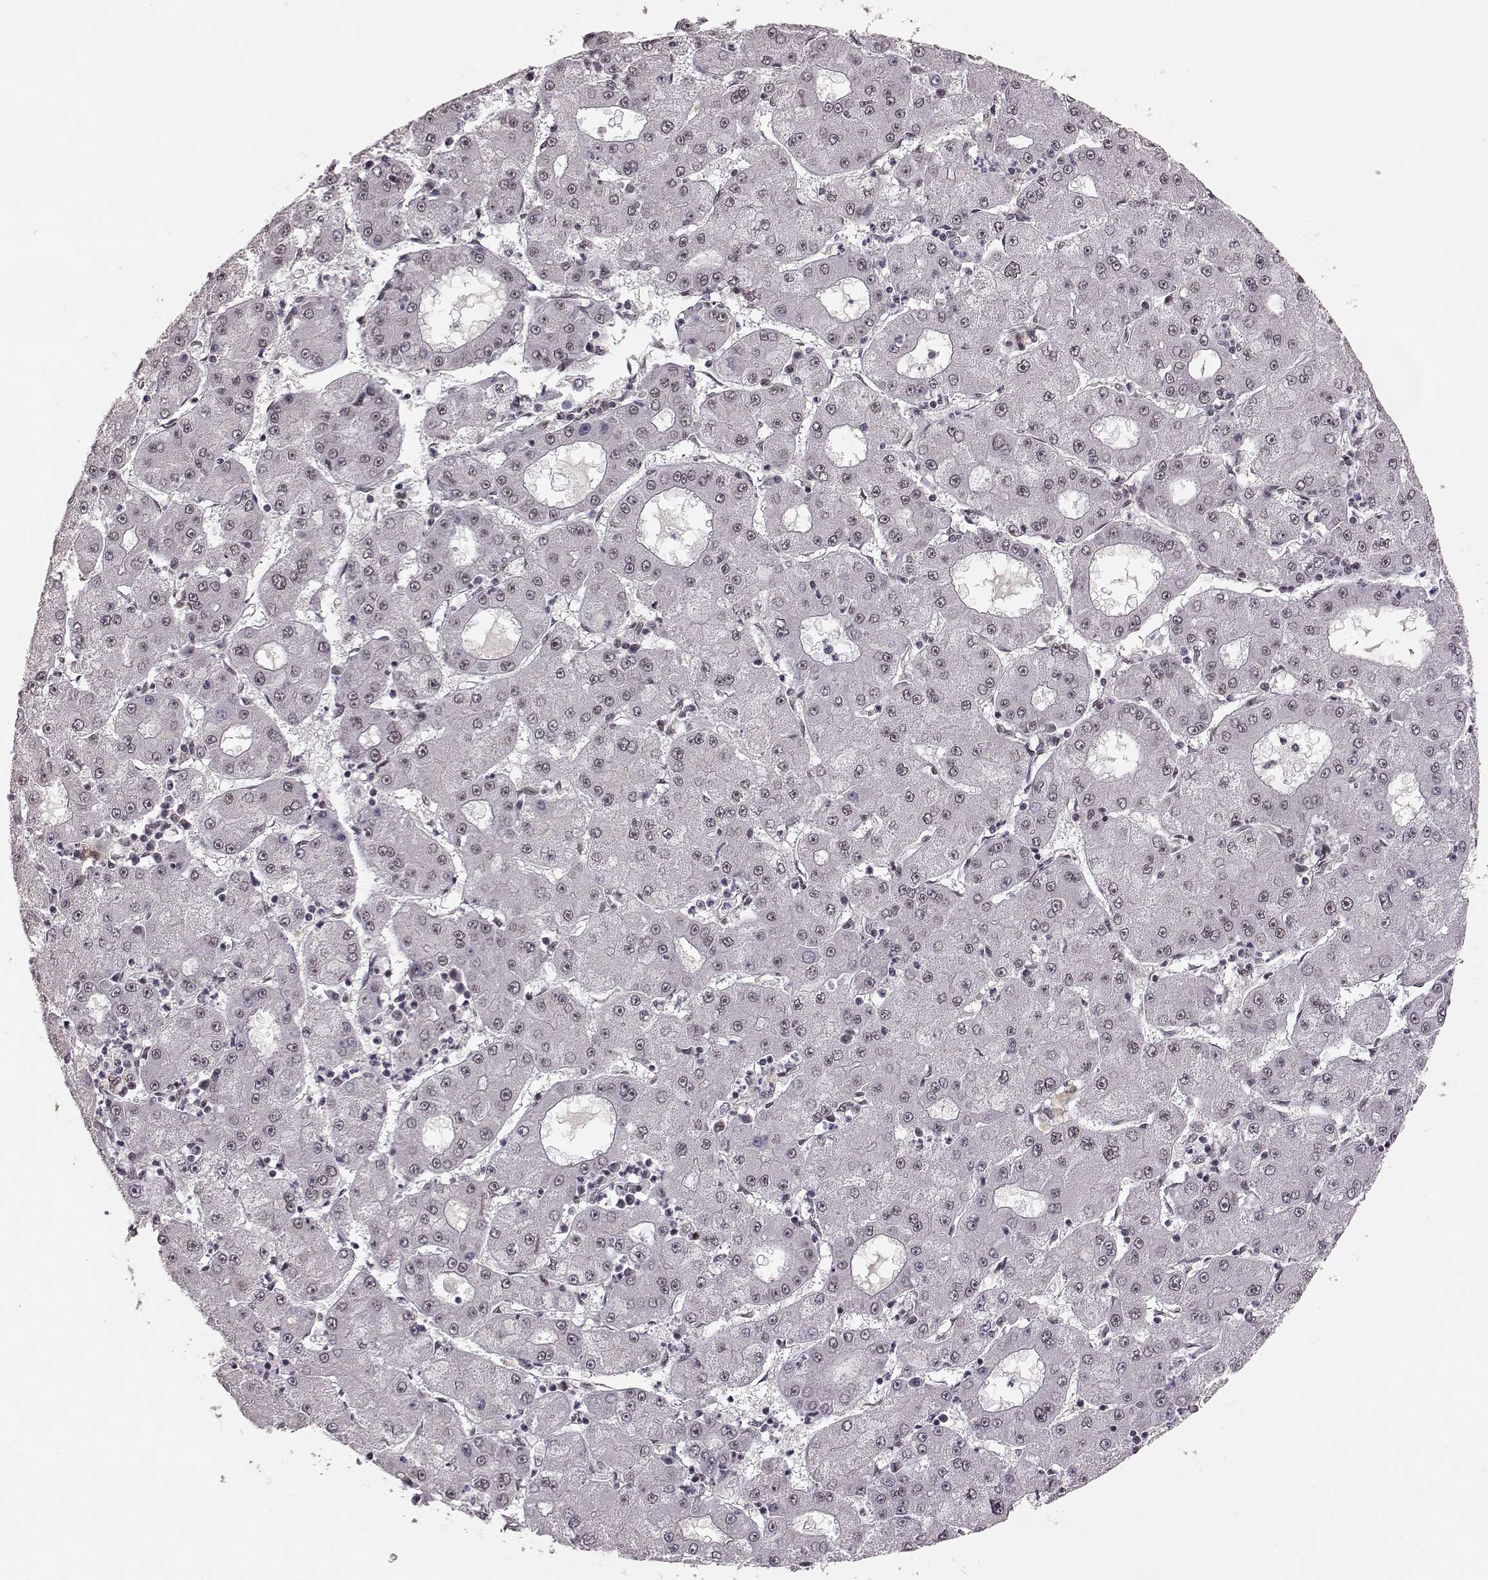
{"staining": {"intensity": "negative", "quantity": "none", "location": "none"}, "tissue": "liver cancer", "cell_type": "Tumor cells", "image_type": "cancer", "snomed": [{"axis": "morphology", "description": "Carcinoma, Hepatocellular, NOS"}, {"axis": "topography", "description": "Liver"}], "caption": "High power microscopy micrograph of an immunohistochemistry (IHC) histopathology image of hepatocellular carcinoma (liver), revealing no significant staining in tumor cells.", "gene": "RRAGD", "patient": {"sex": "male", "age": 73}}